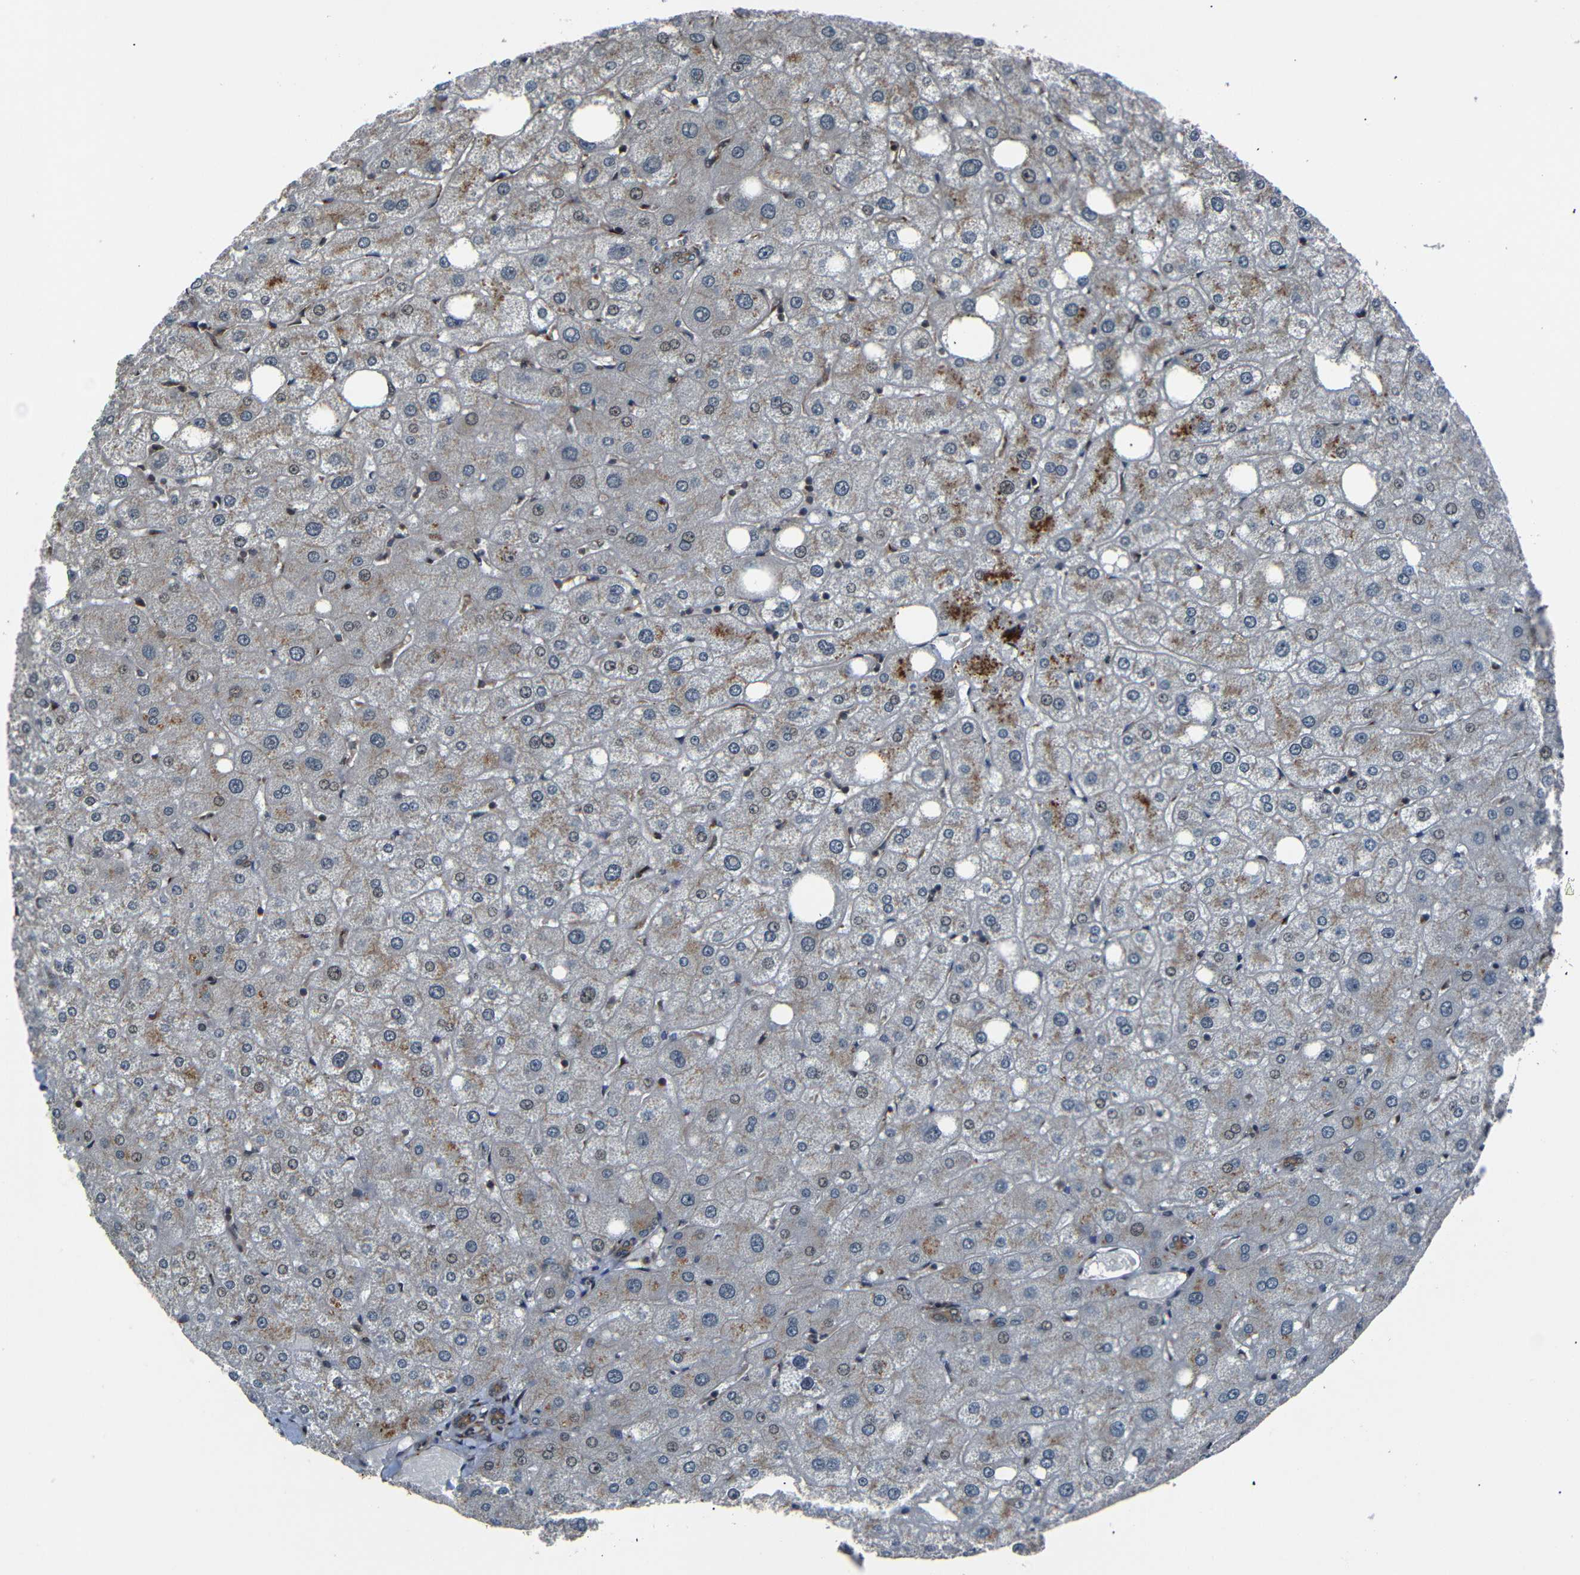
{"staining": {"intensity": "moderate", "quantity": ">75%", "location": "cytoplasmic/membranous"}, "tissue": "liver", "cell_type": "Cholangiocytes", "image_type": "normal", "snomed": [{"axis": "morphology", "description": "Normal tissue, NOS"}, {"axis": "topography", "description": "Liver"}], "caption": "Immunohistochemical staining of unremarkable human liver reveals moderate cytoplasmic/membranous protein expression in about >75% of cholangiocytes.", "gene": "AKAP9", "patient": {"sex": "male", "age": 73}}